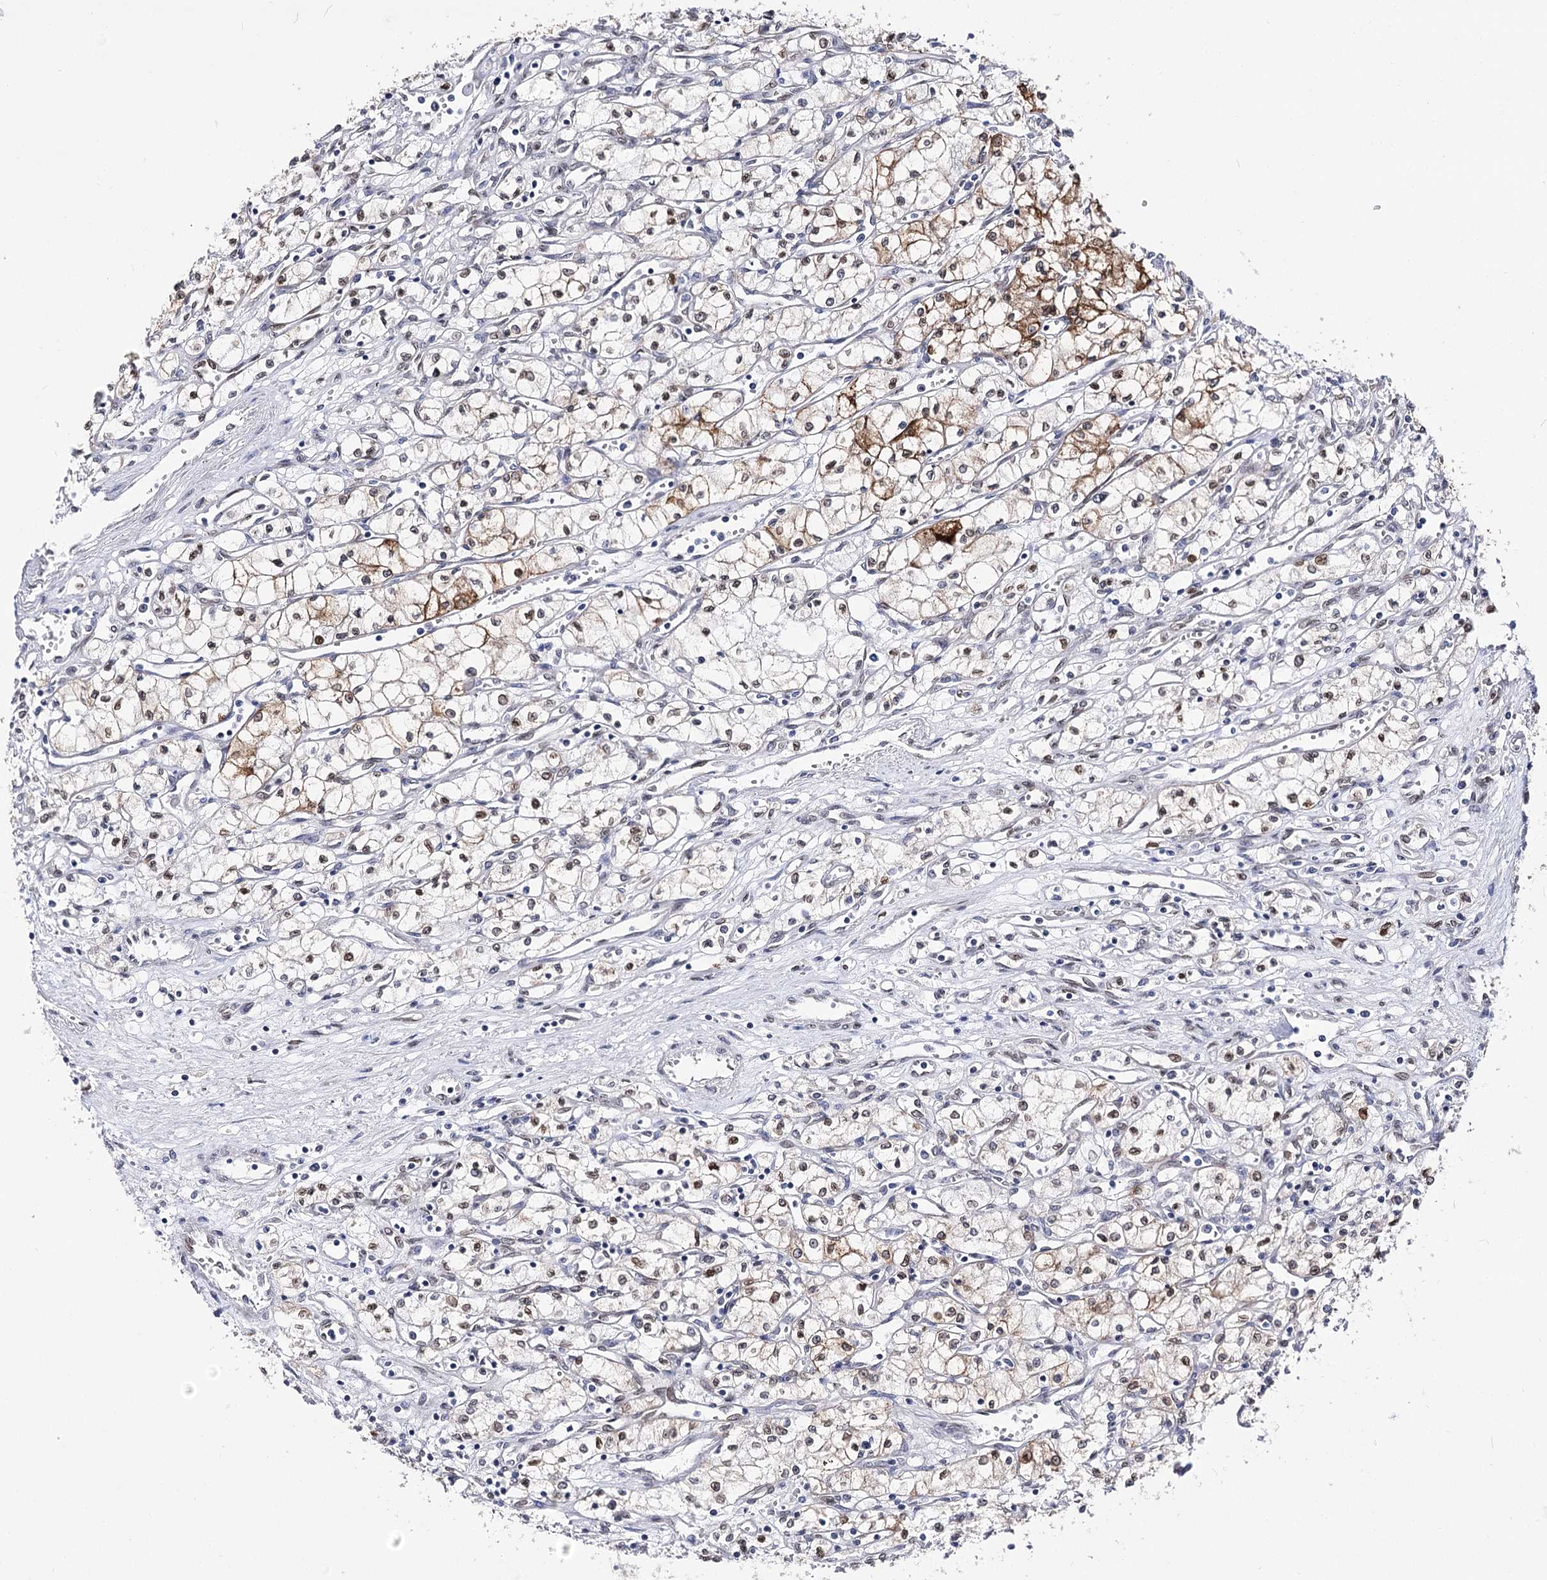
{"staining": {"intensity": "strong", "quantity": "<25%", "location": "cytoplasmic/membranous"}, "tissue": "renal cancer", "cell_type": "Tumor cells", "image_type": "cancer", "snomed": [{"axis": "morphology", "description": "Adenocarcinoma, NOS"}, {"axis": "topography", "description": "Kidney"}], "caption": "Protein expression analysis of renal cancer (adenocarcinoma) shows strong cytoplasmic/membranous staining in approximately <25% of tumor cells.", "gene": "TMEM201", "patient": {"sex": "male", "age": 59}}